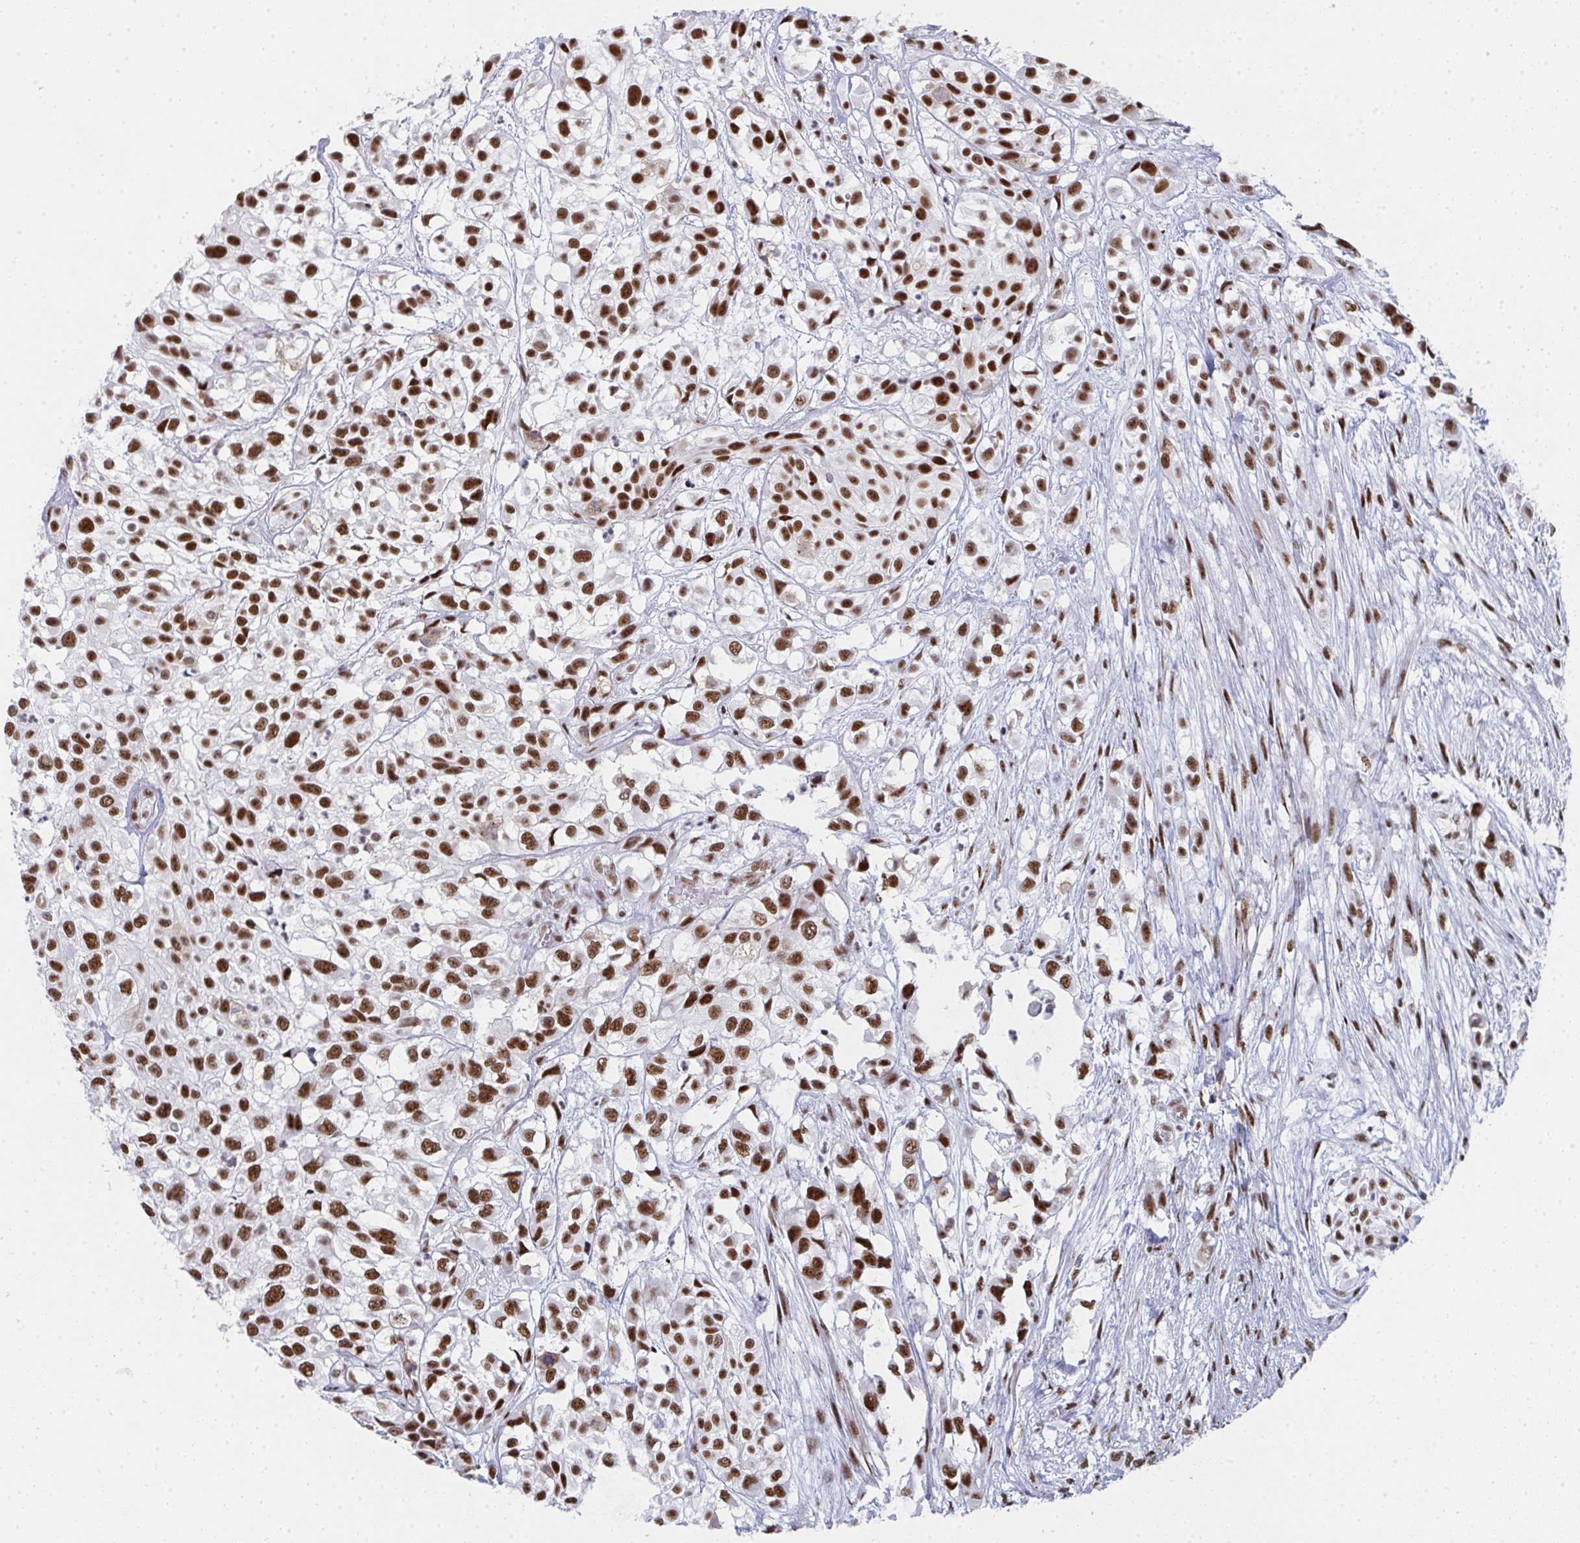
{"staining": {"intensity": "moderate", "quantity": ">75%", "location": "nuclear"}, "tissue": "urothelial cancer", "cell_type": "Tumor cells", "image_type": "cancer", "snomed": [{"axis": "morphology", "description": "Urothelial carcinoma, High grade"}, {"axis": "topography", "description": "Urinary bladder"}], "caption": "The immunohistochemical stain labels moderate nuclear staining in tumor cells of urothelial cancer tissue.", "gene": "SNRNP70", "patient": {"sex": "male", "age": 56}}